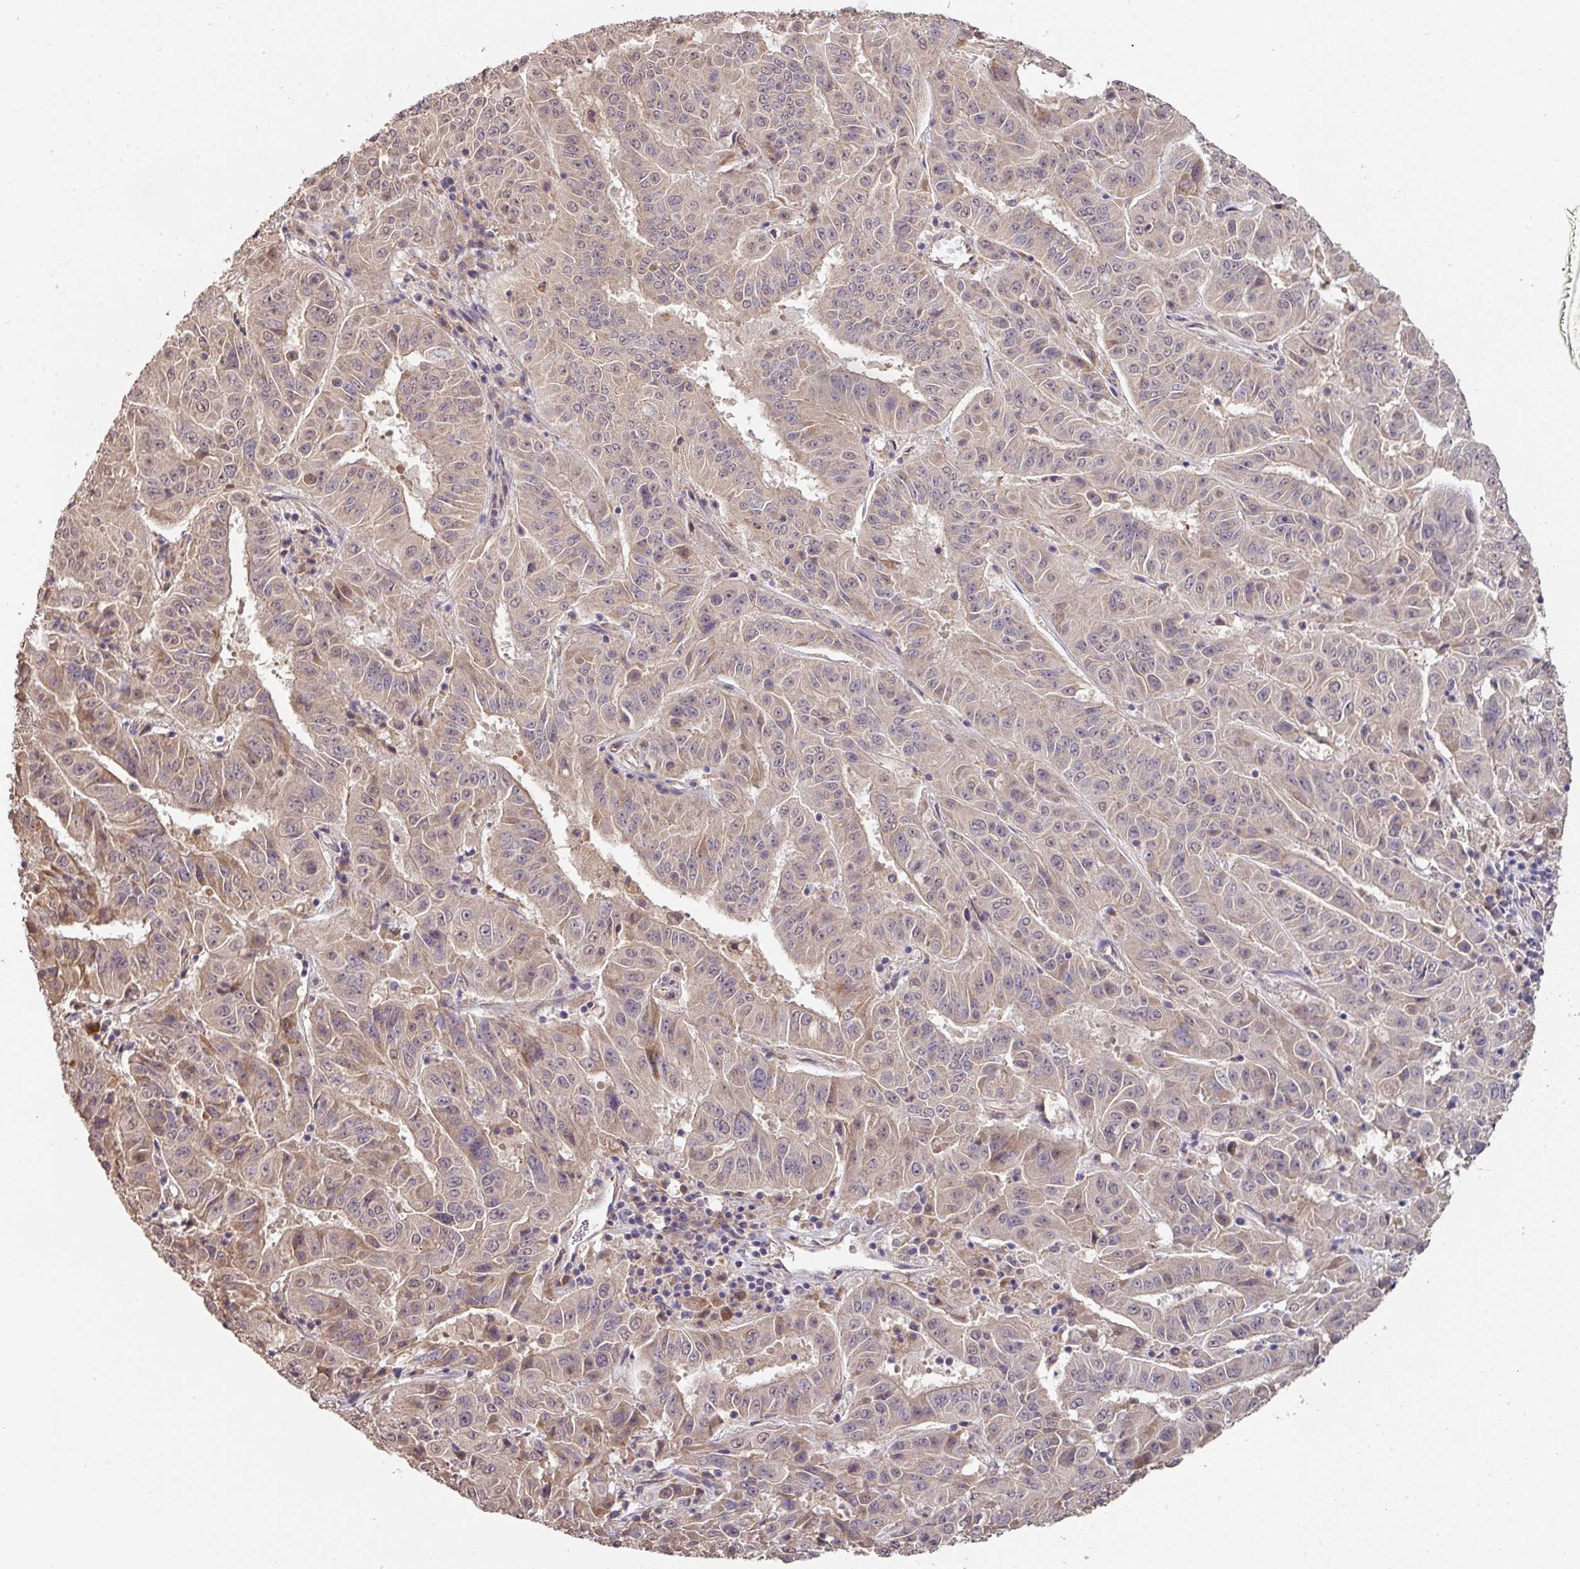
{"staining": {"intensity": "weak", "quantity": "25%-75%", "location": "cytoplasmic/membranous"}, "tissue": "pancreatic cancer", "cell_type": "Tumor cells", "image_type": "cancer", "snomed": [{"axis": "morphology", "description": "Adenocarcinoma, NOS"}, {"axis": "topography", "description": "Pancreas"}], "caption": "Immunohistochemical staining of adenocarcinoma (pancreatic) reveals low levels of weak cytoplasmic/membranous protein staining in about 25%-75% of tumor cells.", "gene": "ACVR2B", "patient": {"sex": "male", "age": 63}}